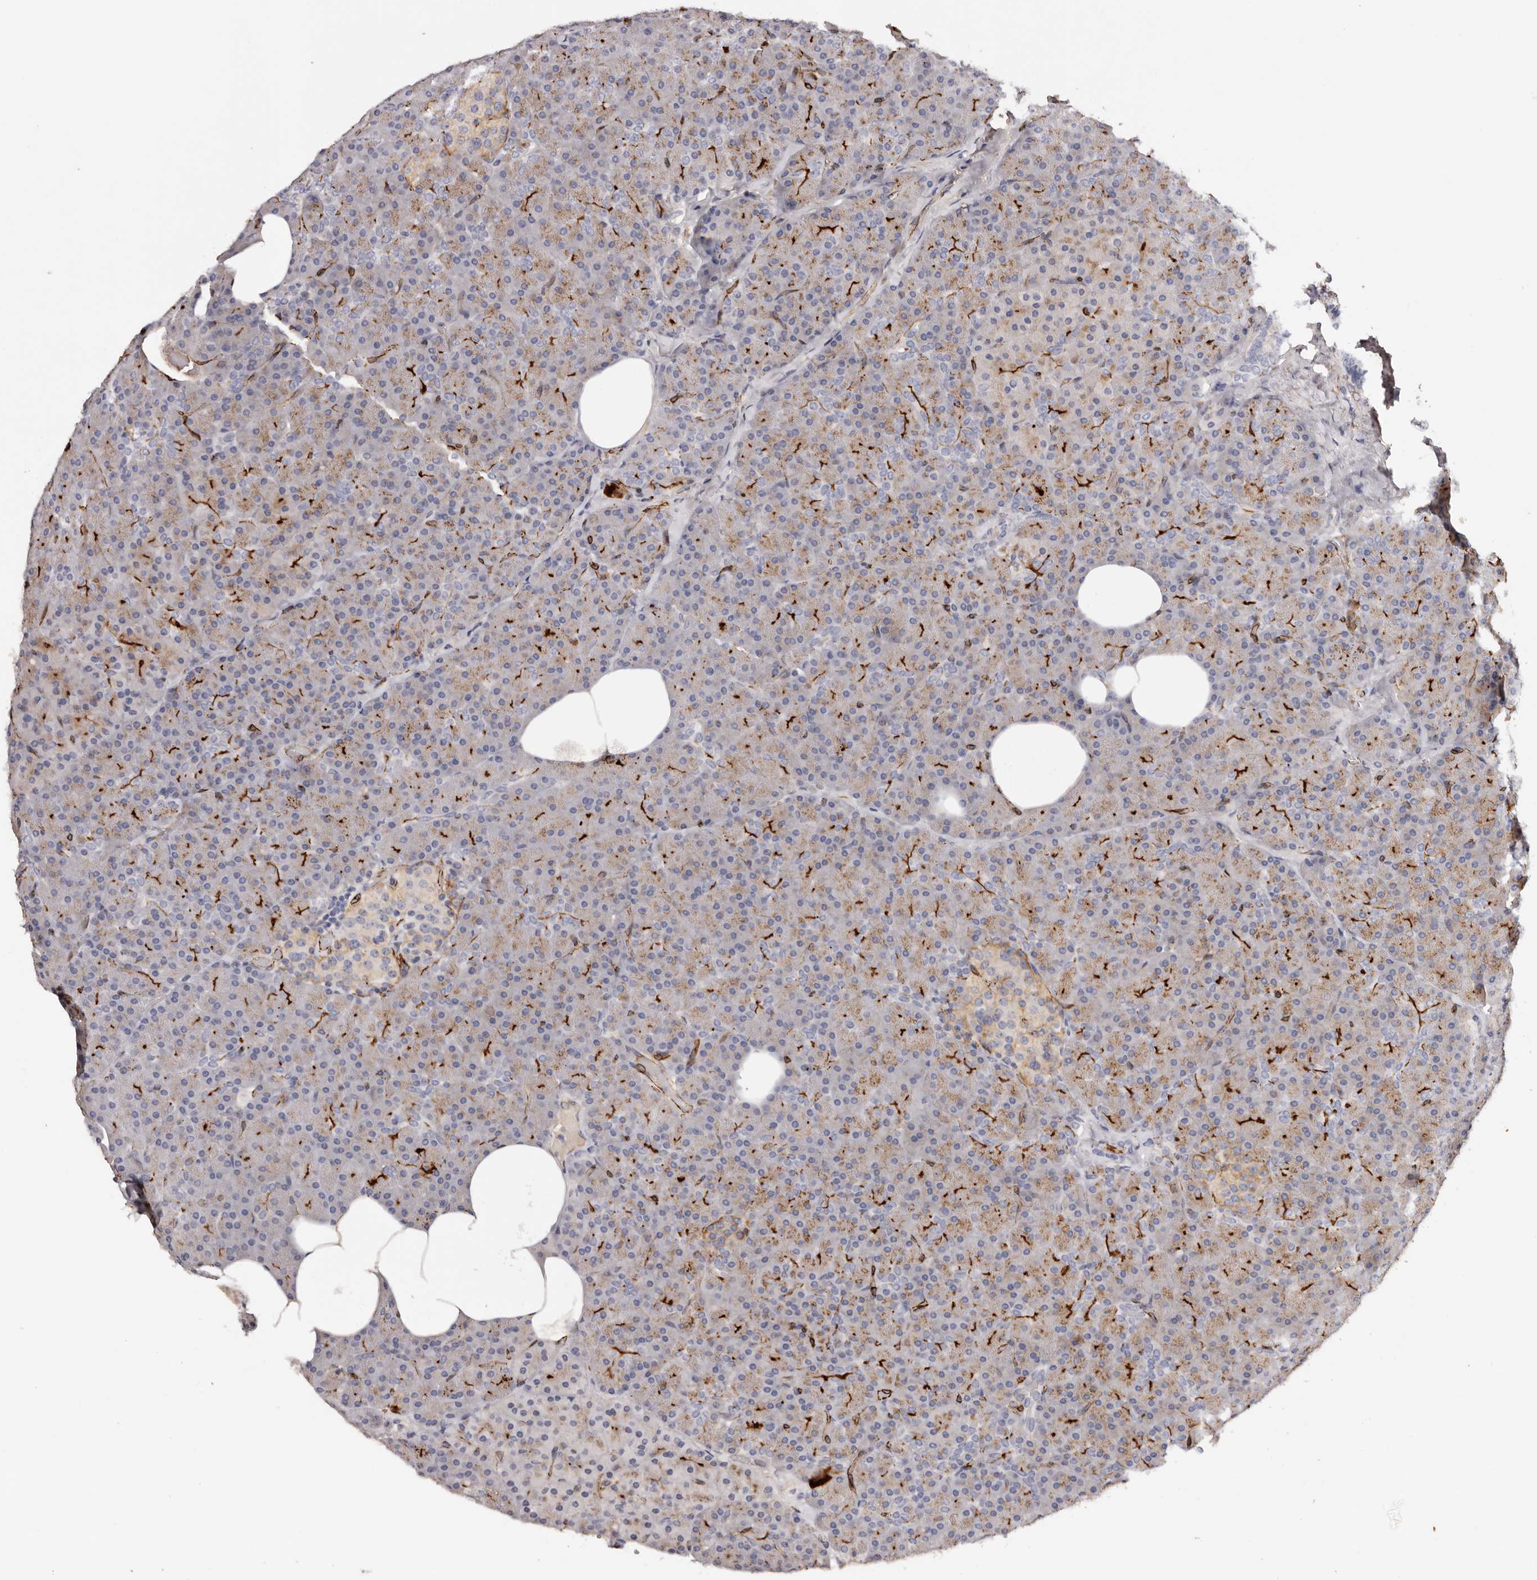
{"staining": {"intensity": "moderate", "quantity": "<25%", "location": "cytoplasmic/membranous"}, "tissue": "pancreas", "cell_type": "Exocrine glandular cells", "image_type": "normal", "snomed": [{"axis": "morphology", "description": "Normal tissue, NOS"}, {"axis": "morphology", "description": "Carcinoid, malignant, NOS"}, {"axis": "topography", "description": "Pancreas"}], "caption": "Protein expression analysis of unremarkable human pancreas reveals moderate cytoplasmic/membranous positivity in about <25% of exocrine glandular cells.", "gene": "ZNF557", "patient": {"sex": "female", "age": 35}}